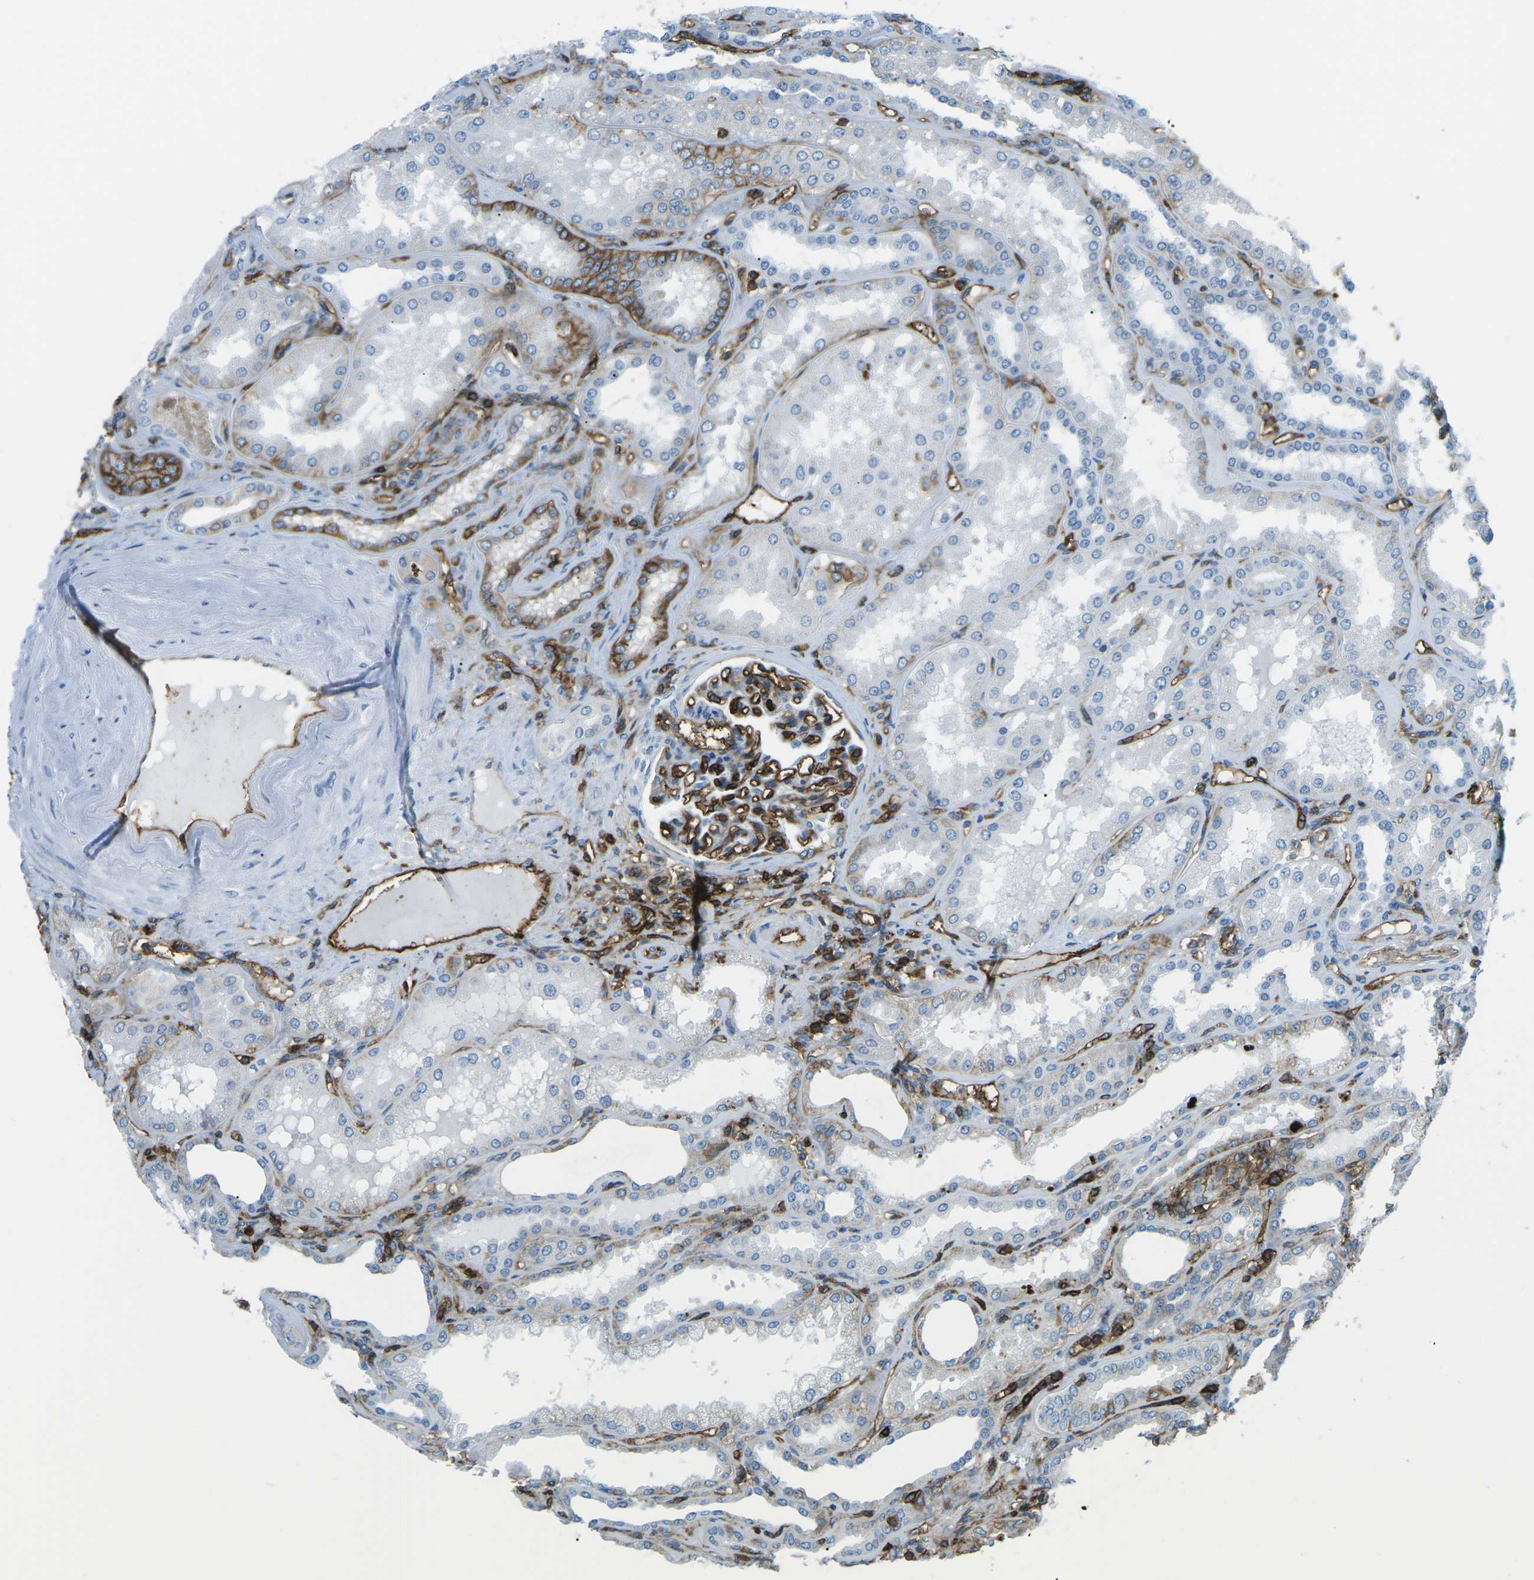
{"staining": {"intensity": "strong", "quantity": "25%-75%", "location": "cytoplasmic/membranous"}, "tissue": "kidney", "cell_type": "Cells in glomeruli", "image_type": "normal", "snomed": [{"axis": "morphology", "description": "Normal tissue, NOS"}, {"axis": "topography", "description": "Kidney"}], "caption": "The micrograph reveals immunohistochemical staining of unremarkable kidney. There is strong cytoplasmic/membranous expression is seen in about 25%-75% of cells in glomeruli. (brown staining indicates protein expression, while blue staining denotes nuclei).", "gene": "HLA", "patient": {"sex": "female", "age": 56}}